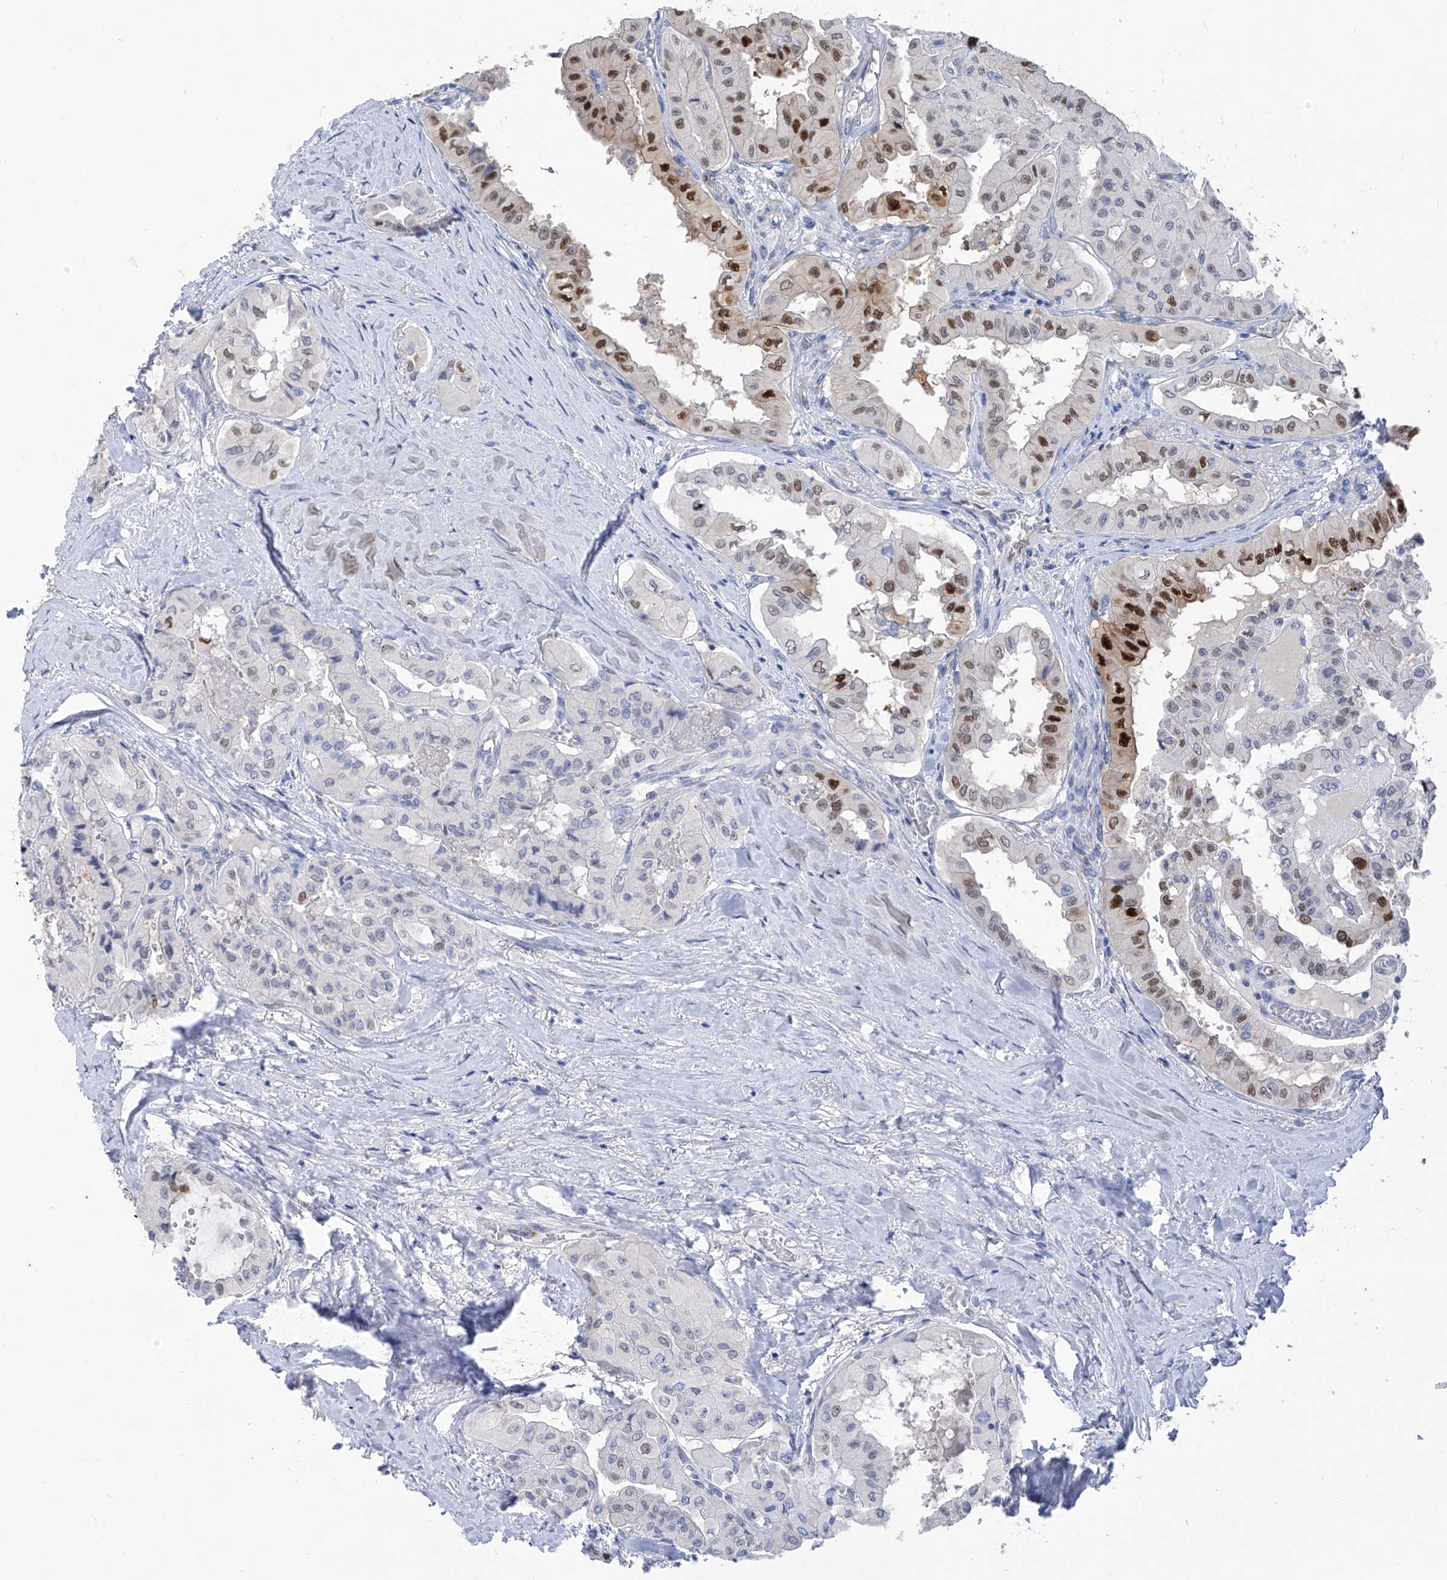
{"staining": {"intensity": "strong", "quantity": "<25%", "location": "nuclear"}, "tissue": "thyroid cancer", "cell_type": "Tumor cells", "image_type": "cancer", "snomed": [{"axis": "morphology", "description": "Papillary adenocarcinoma, NOS"}, {"axis": "topography", "description": "Thyroid gland"}], "caption": "Immunohistochemical staining of thyroid papillary adenocarcinoma shows strong nuclear protein expression in about <25% of tumor cells.", "gene": "PHF20", "patient": {"sex": "female", "age": 59}}